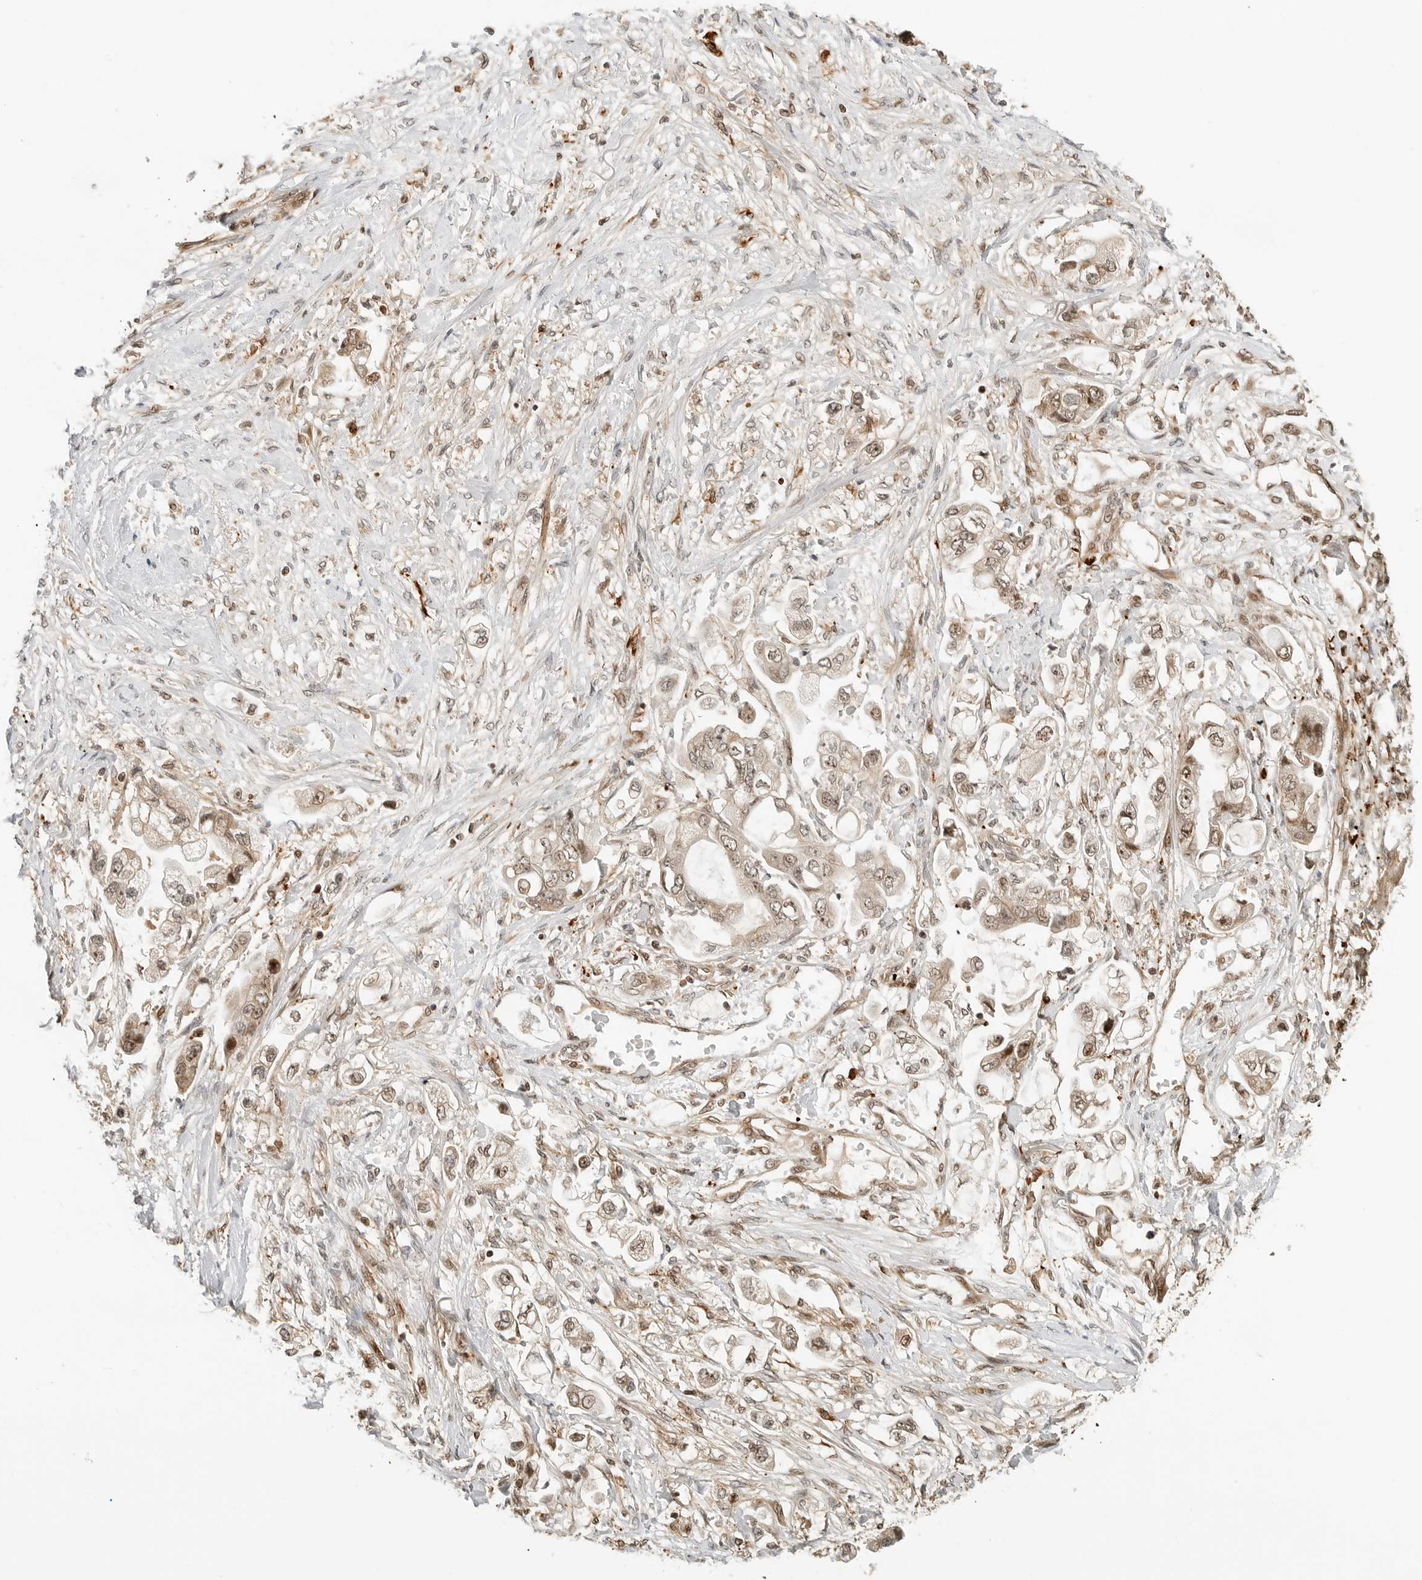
{"staining": {"intensity": "moderate", "quantity": ">75%", "location": "cytoplasmic/membranous,nuclear"}, "tissue": "stomach cancer", "cell_type": "Tumor cells", "image_type": "cancer", "snomed": [{"axis": "morphology", "description": "Adenocarcinoma, NOS"}, {"axis": "topography", "description": "Stomach"}], "caption": "Tumor cells display medium levels of moderate cytoplasmic/membranous and nuclear staining in approximately >75% of cells in human stomach cancer (adenocarcinoma).", "gene": "GEM", "patient": {"sex": "male", "age": 62}}